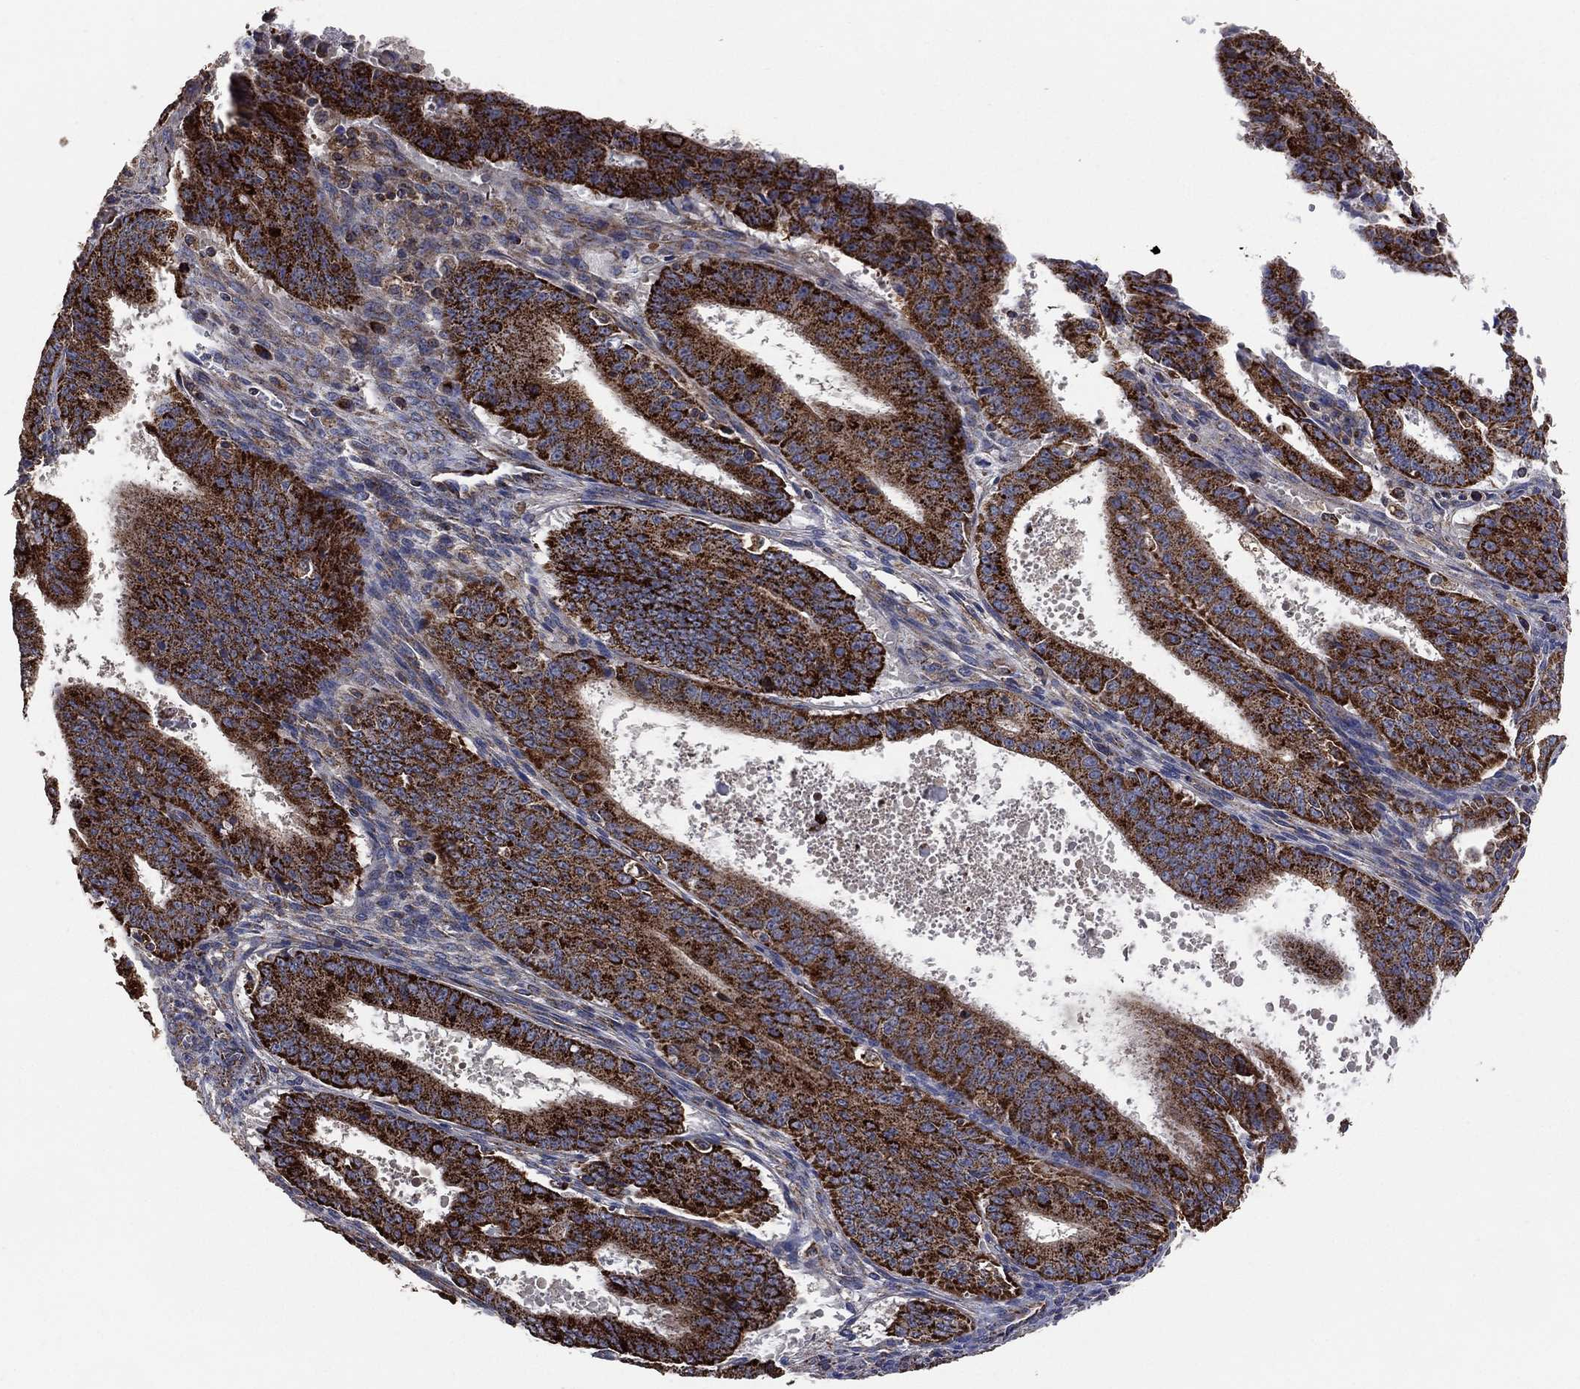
{"staining": {"intensity": "strong", "quantity": ">75%", "location": "cytoplasmic/membranous"}, "tissue": "ovarian cancer", "cell_type": "Tumor cells", "image_type": "cancer", "snomed": [{"axis": "morphology", "description": "Carcinoma, endometroid"}, {"axis": "topography", "description": "Ovary"}], "caption": "Endometroid carcinoma (ovarian) stained with immunohistochemistry displays strong cytoplasmic/membranous staining in approximately >75% of tumor cells.", "gene": "LIMD1", "patient": {"sex": "female", "age": 42}}